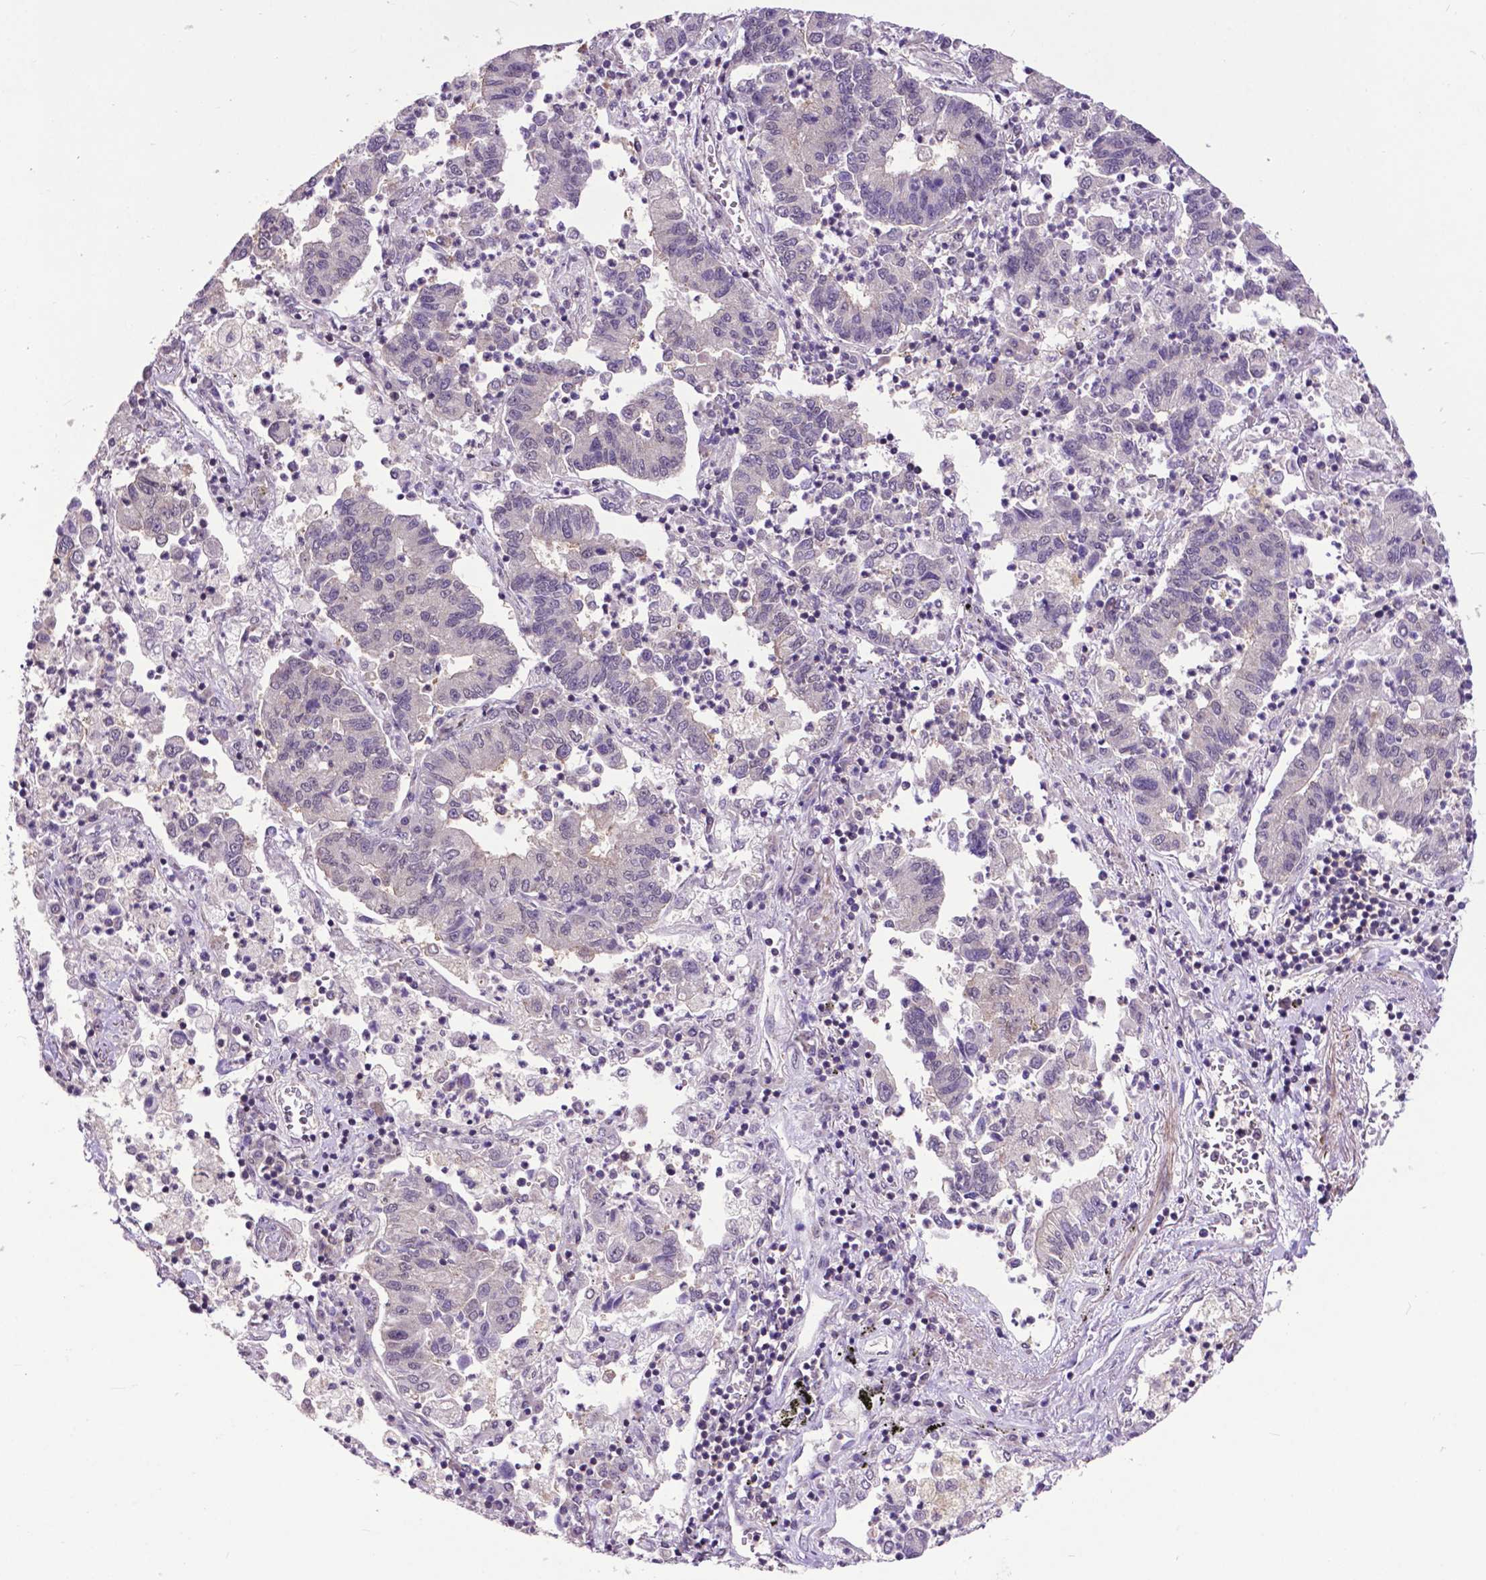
{"staining": {"intensity": "negative", "quantity": "none", "location": "none"}, "tissue": "lung cancer", "cell_type": "Tumor cells", "image_type": "cancer", "snomed": [{"axis": "morphology", "description": "Adenocarcinoma, NOS"}, {"axis": "topography", "description": "Lung"}], "caption": "Tumor cells show no significant staining in lung cancer.", "gene": "OTUB1", "patient": {"sex": "female", "age": 57}}